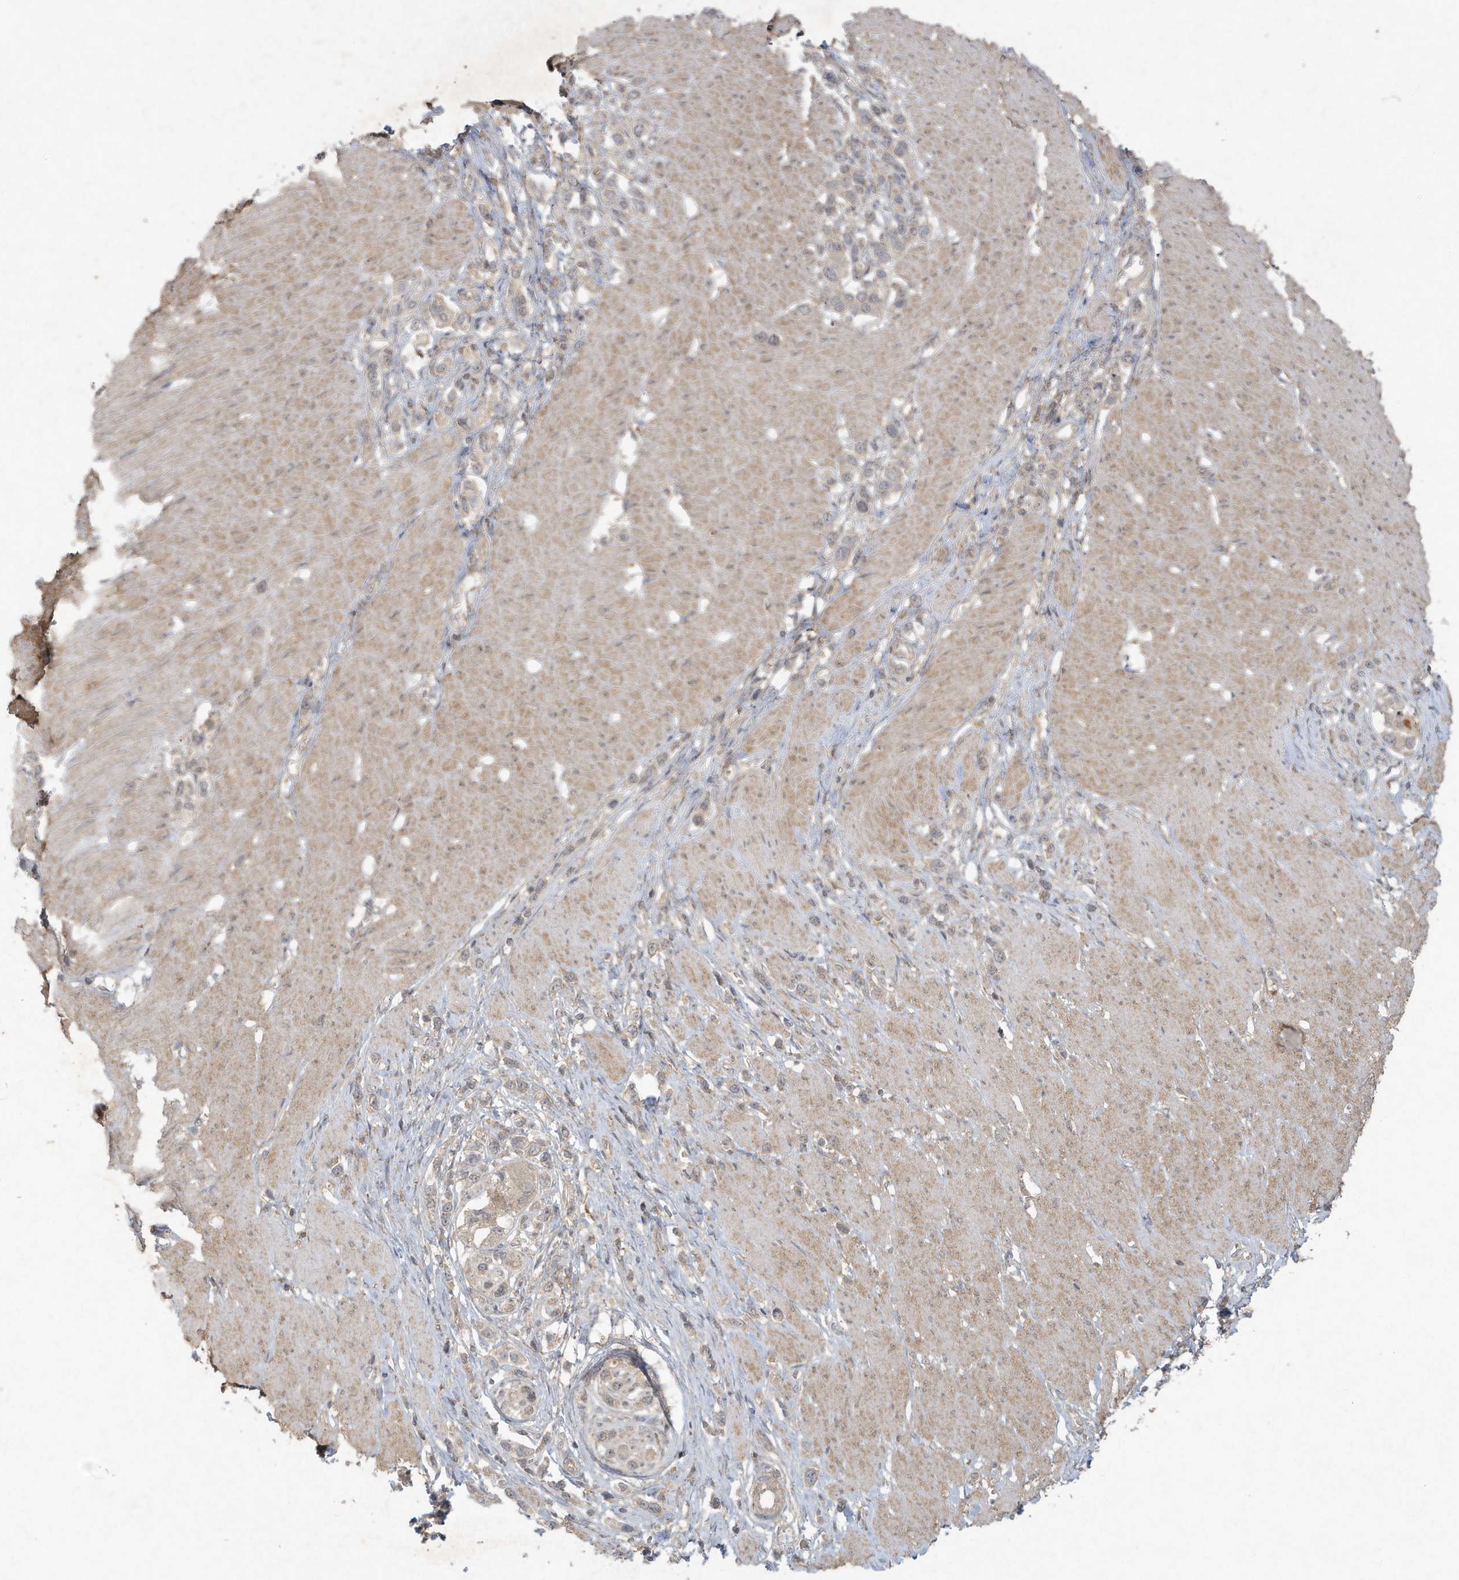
{"staining": {"intensity": "weak", "quantity": ">75%", "location": "cytoplasmic/membranous"}, "tissue": "stomach cancer", "cell_type": "Tumor cells", "image_type": "cancer", "snomed": [{"axis": "morphology", "description": "Normal tissue, NOS"}, {"axis": "morphology", "description": "Adenocarcinoma, NOS"}, {"axis": "topography", "description": "Stomach, upper"}, {"axis": "topography", "description": "Stomach"}], "caption": "Stomach adenocarcinoma stained with a protein marker demonstrates weak staining in tumor cells.", "gene": "C1RL", "patient": {"sex": "female", "age": 65}}